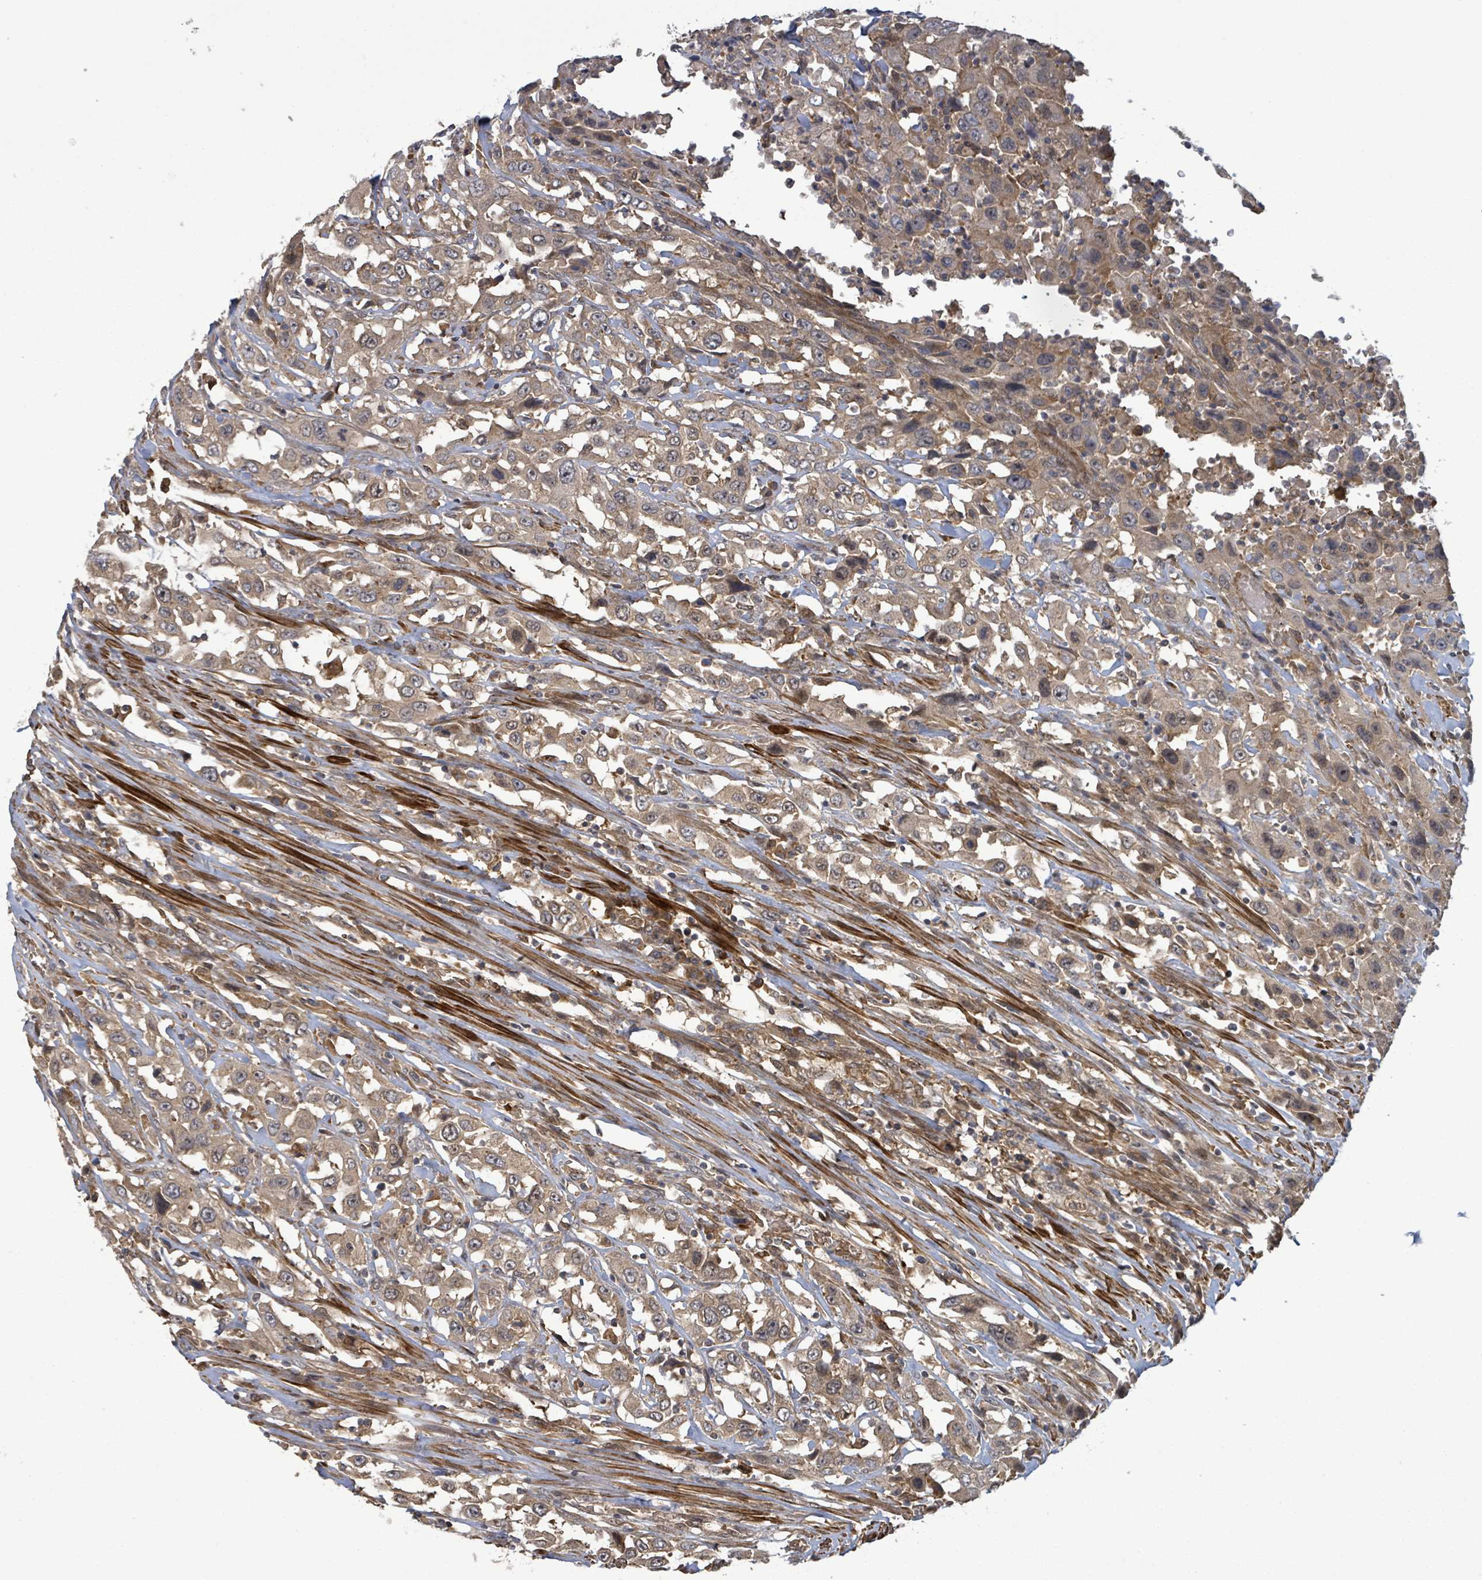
{"staining": {"intensity": "weak", "quantity": ">75%", "location": "cytoplasmic/membranous"}, "tissue": "urothelial cancer", "cell_type": "Tumor cells", "image_type": "cancer", "snomed": [{"axis": "morphology", "description": "Urothelial carcinoma, High grade"}, {"axis": "topography", "description": "Urinary bladder"}], "caption": "This is a micrograph of immunohistochemistry staining of urothelial cancer, which shows weak staining in the cytoplasmic/membranous of tumor cells.", "gene": "MAP3K6", "patient": {"sex": "male", "age": 61}}